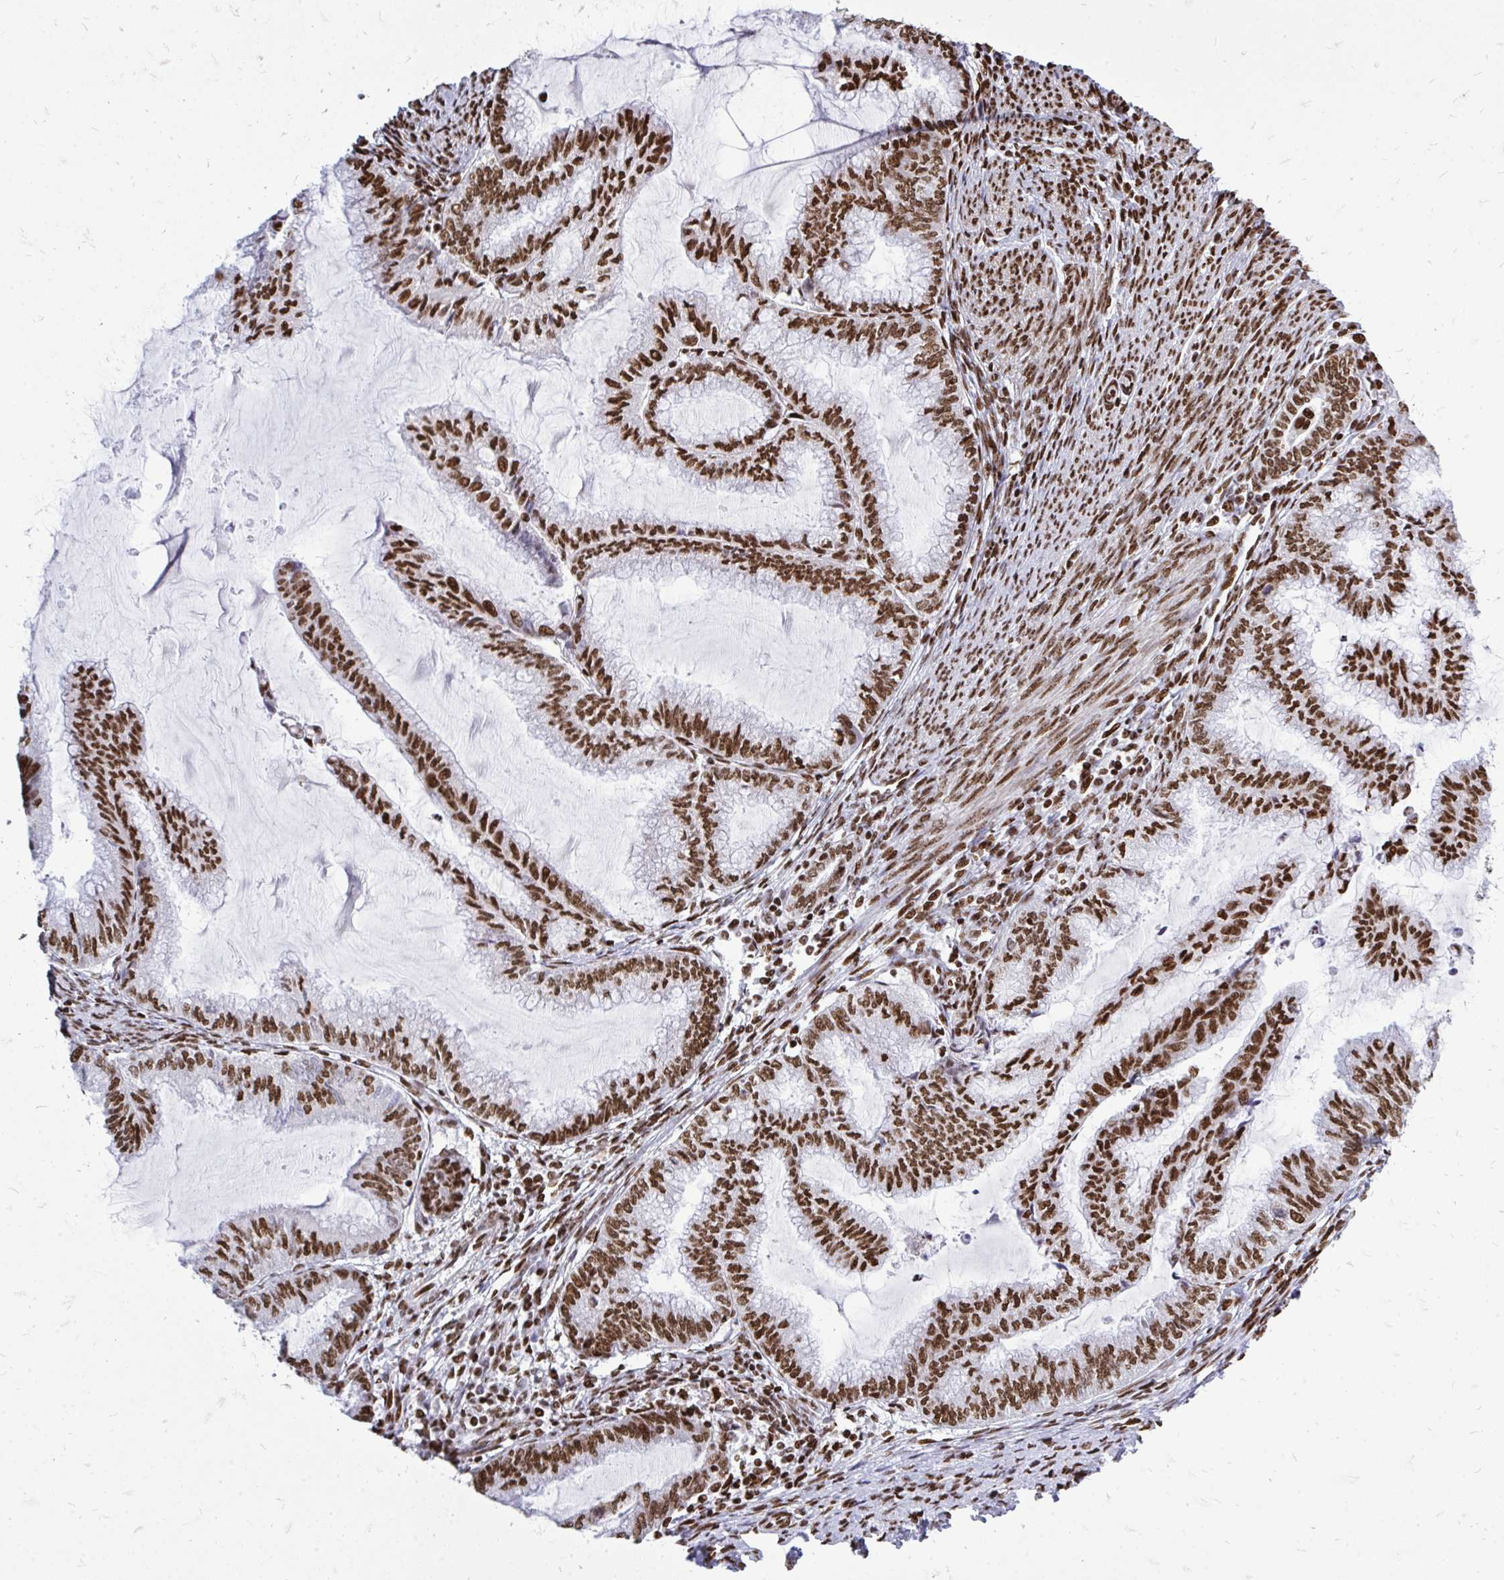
{"staining": {"intensity": "strong", "quantity": "25%-75%", "location": "nuclear"}, "tissue": "endometrial cancer", "cell_type": "Tumor cells", "image_type": "cancer", "snomed": [{"axis": "morphology", "description": "Adenocarcinoma, NOS"}, {"axis": "topography", "description": "Endometrium"}], "caption": "The photomicrograph reveals a brown stain indicating the presence of a protein in the nuclear of tumor cells in endometrial adenocarcinoma.", "gene": "TBL1Y", "patient": {"sex": "female", "age": 79}}